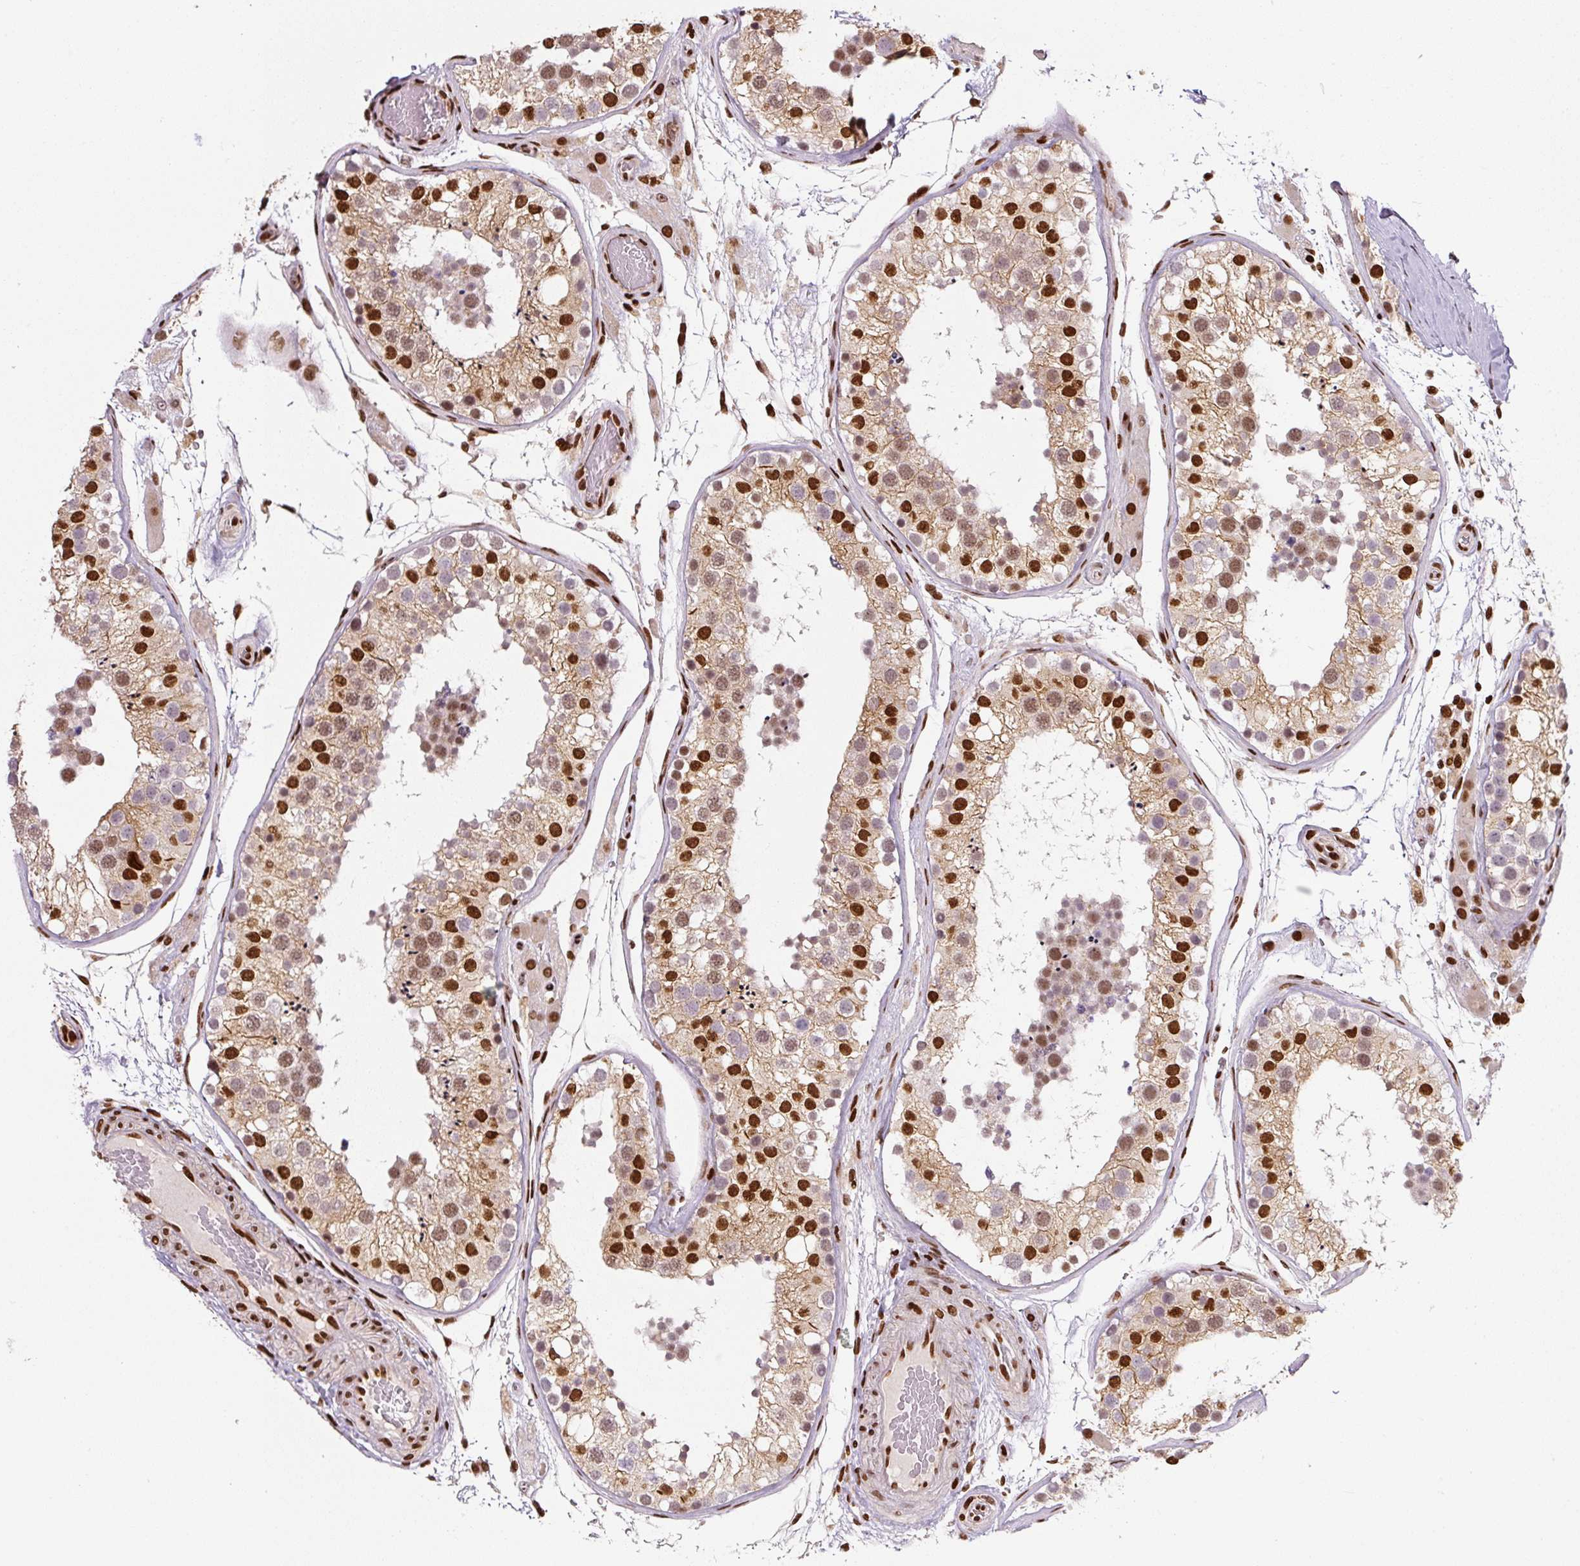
{"staining": {"intensity": "strong", "quantity": "25%-75%", "location": "nuclear"}, "tissue": "testis", "cell_type": "Cells in seminiferous ducts", "image_type": "normal", "snomed": [{"axis": "morphology", "description": "Normal tissue, NOS"}, {"axis": "topography", "description": "Testis"}], "caption": "Immunohistochemistry (IHC) (DAB) staining of normal testis demonstrates strong nuclear protein positivity in approximately 25%-75% of cells in seminiferous ducts. The staining is performed using DAB (3,3'-diaminobenzidine) brown chromogen to label protein expression. The nuclei are counter-stained blue using hematoxylin.", "gene": "PYDC2", "patient": {"sex": "male", "age": 26}}